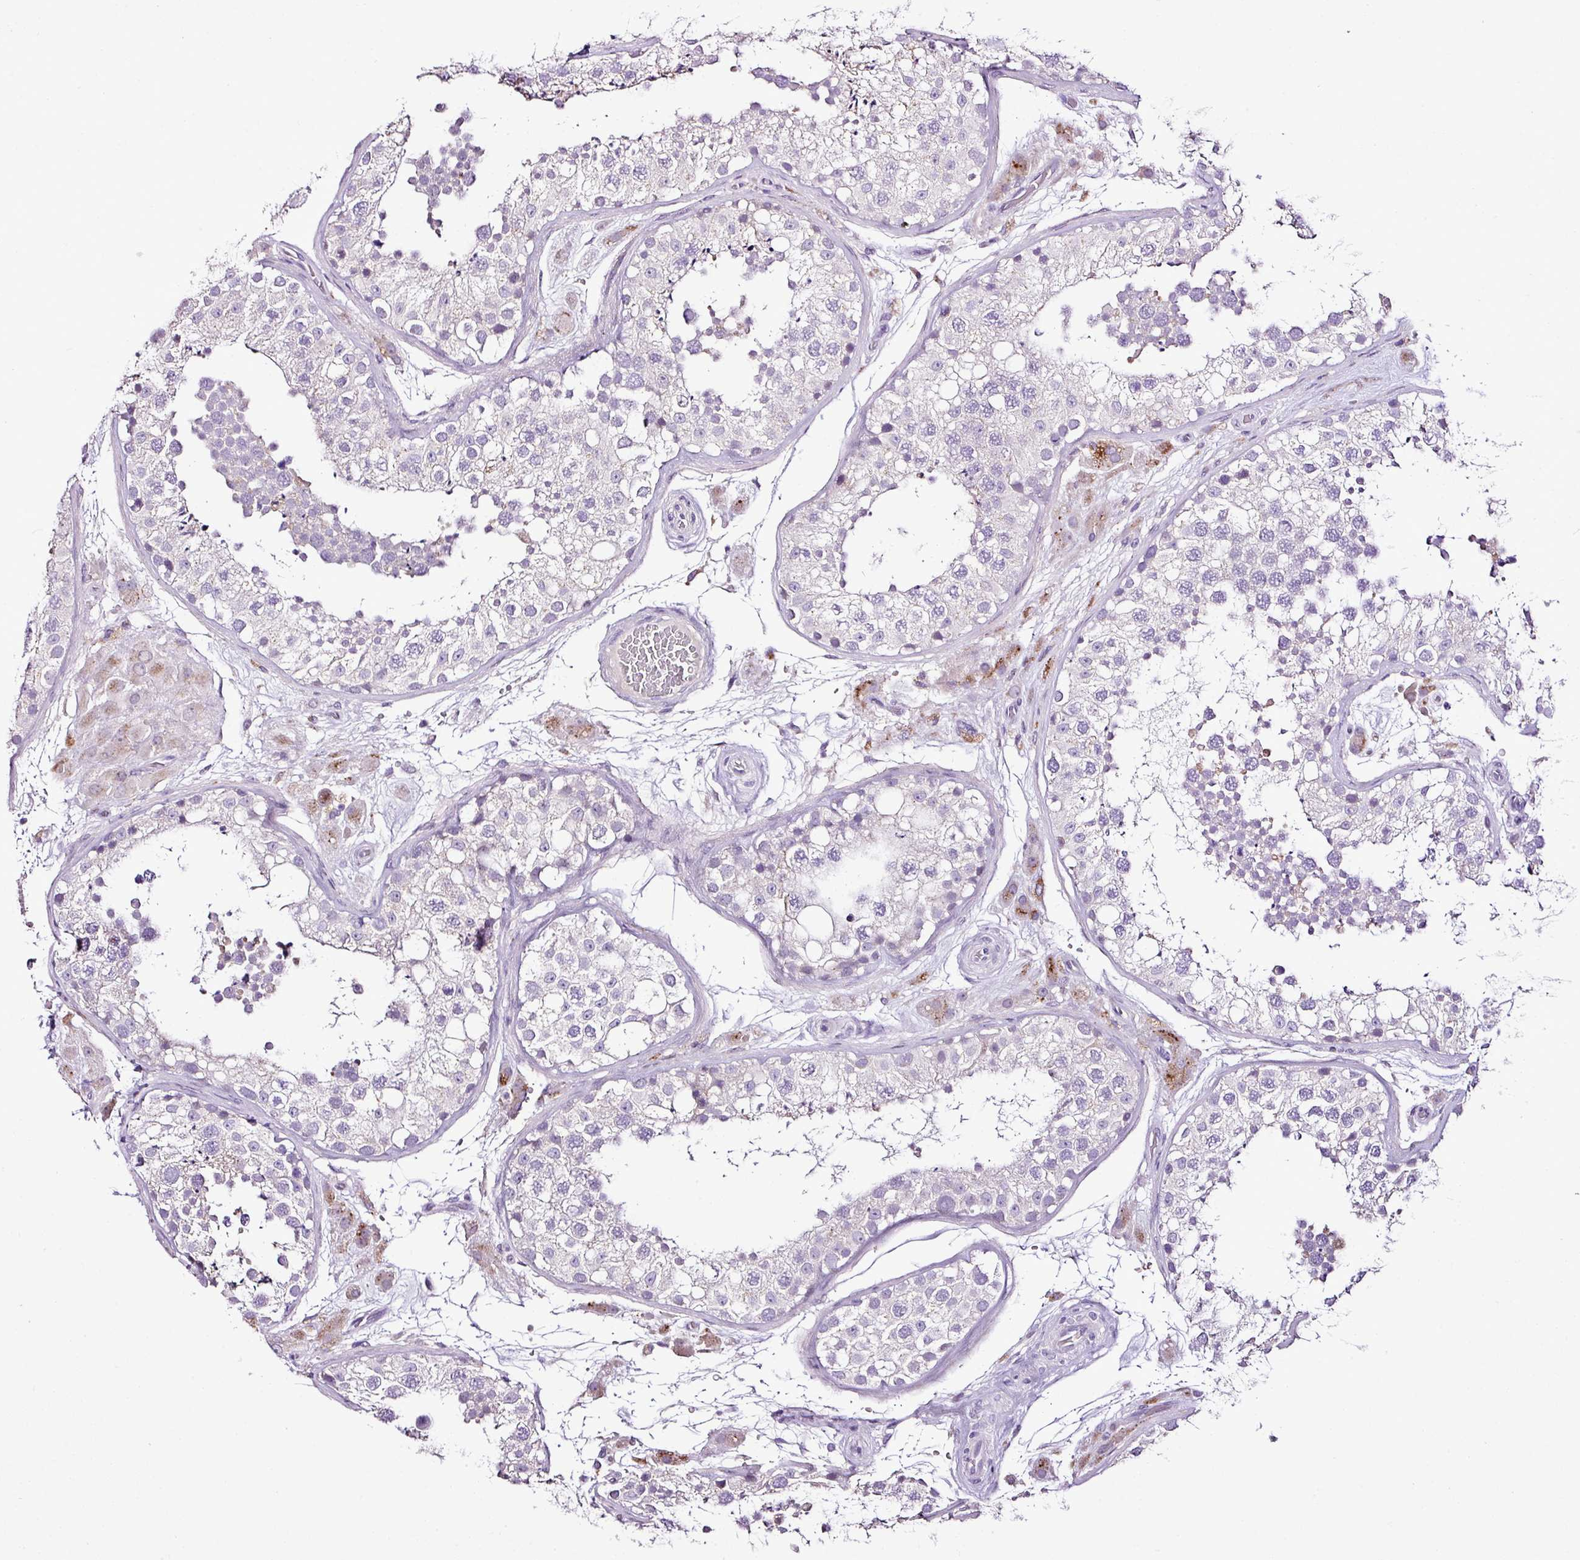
{"staining": {"intensity": "weak", "quantity": "<25%", "location": "cytoplasmic/membranous"}, "tissue": "testis", "cell_type": "Cells in seminiferous ducts", "image_type": "normal", "snomed": [{"axis": "morphology", "description": "Normal tissue, NOS"}, {"axis": "topography", "description": "Testis"}], "caption": "Immunohistochemistry histopathology image of unremarkable human testis stained for a protein (brown), which reveals no staining in cells in seminiferous ducts.", "gene": "ESR1", "patient": {"sex": "male", "age": 26}}